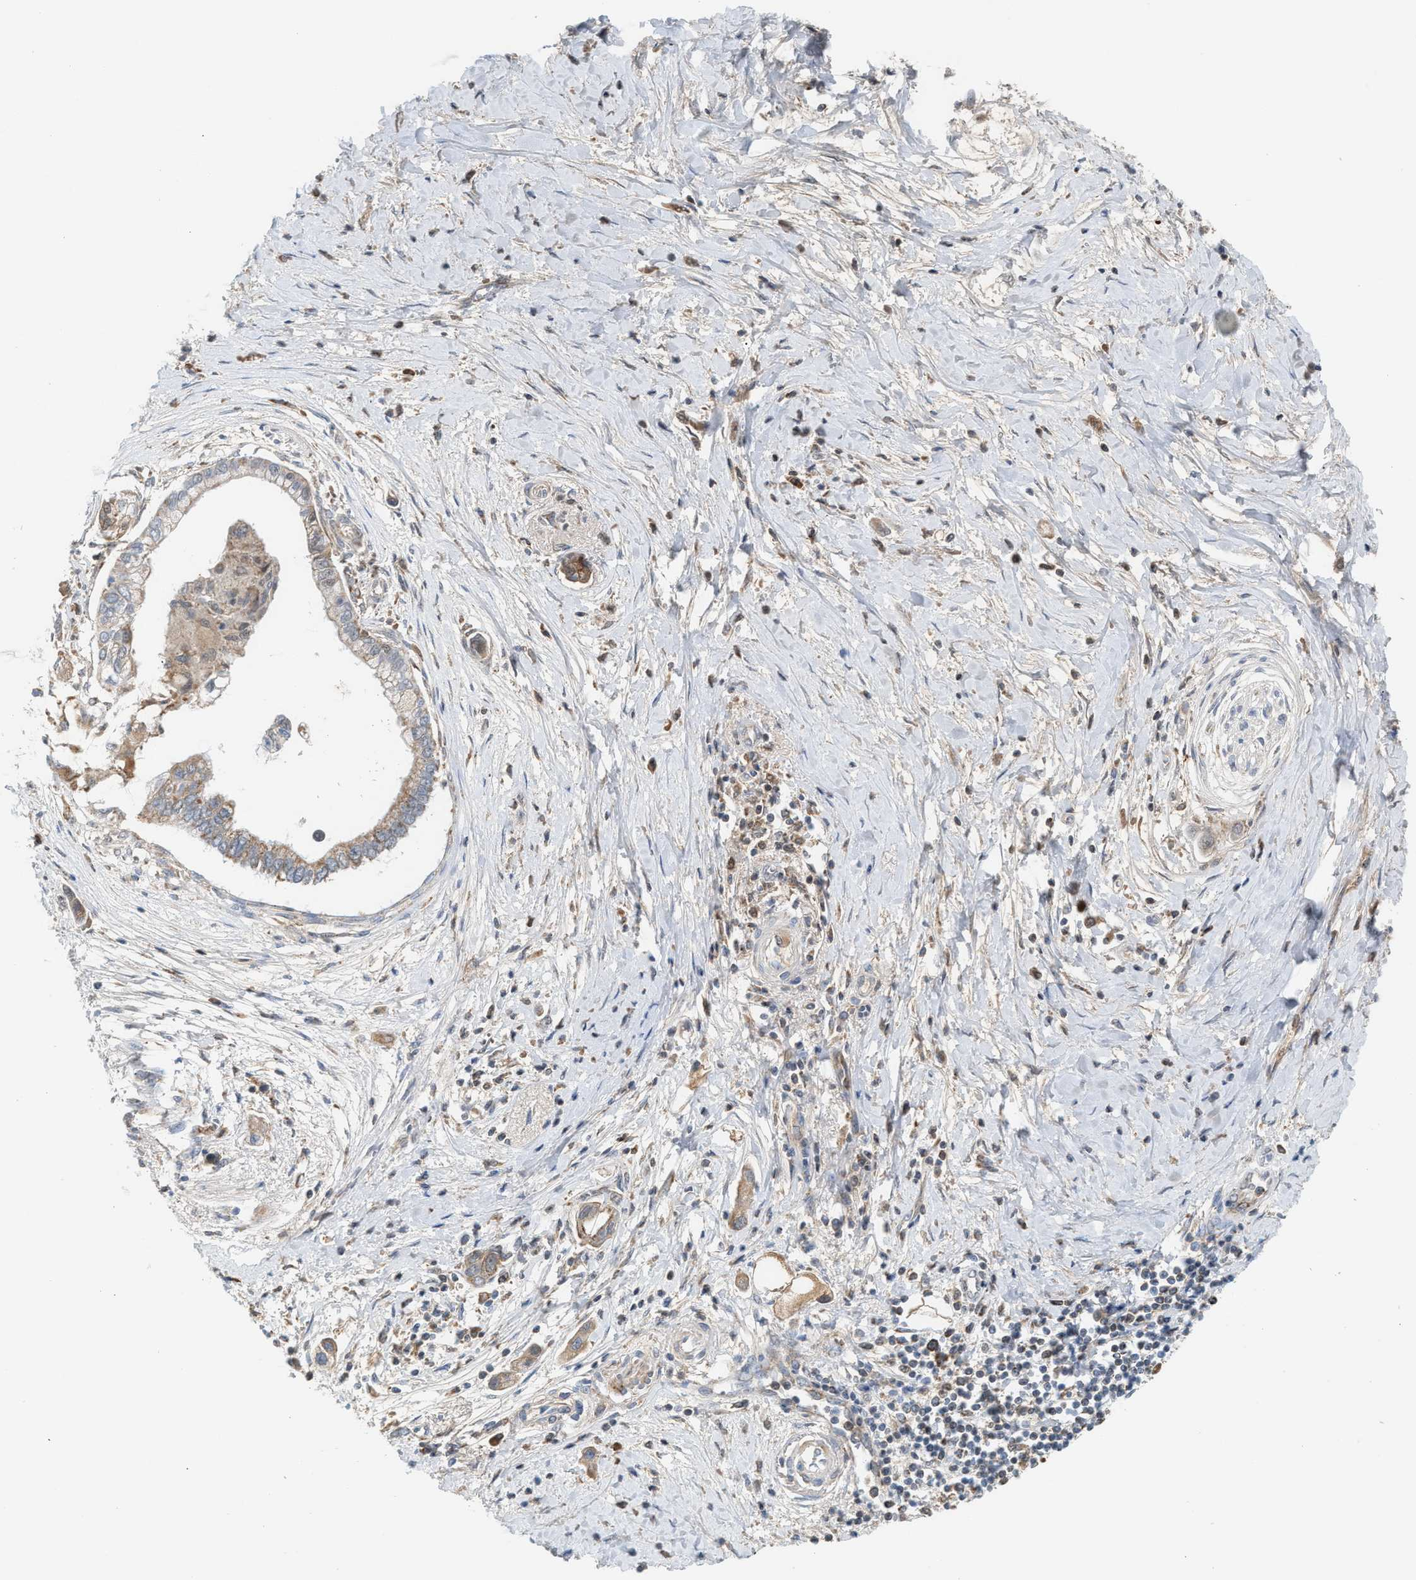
{"staining": {"intensity": "moderate", "quantity": "25%-75%", "location": "cytoplasmic/membranous"}, "tissue": "pancreatic cancer", "cell_type": "Tumor cells", "image_type": "cancer", "snomed": [{"axis": "morphology", "description": "Adenocarcinoma, NOS"}, {"axis": "topography", "description": "Pancreas"}], "caption": "A micrograph of pancreatic cancer stained for a protein exhibits moderate cytoplasmic/membranous brown staining in tumor cells. The protein is shown in brown color, while the nuclei are stained blue.", "gene": "PMPCA", "patient": {"sex": "male", "age": 59}}